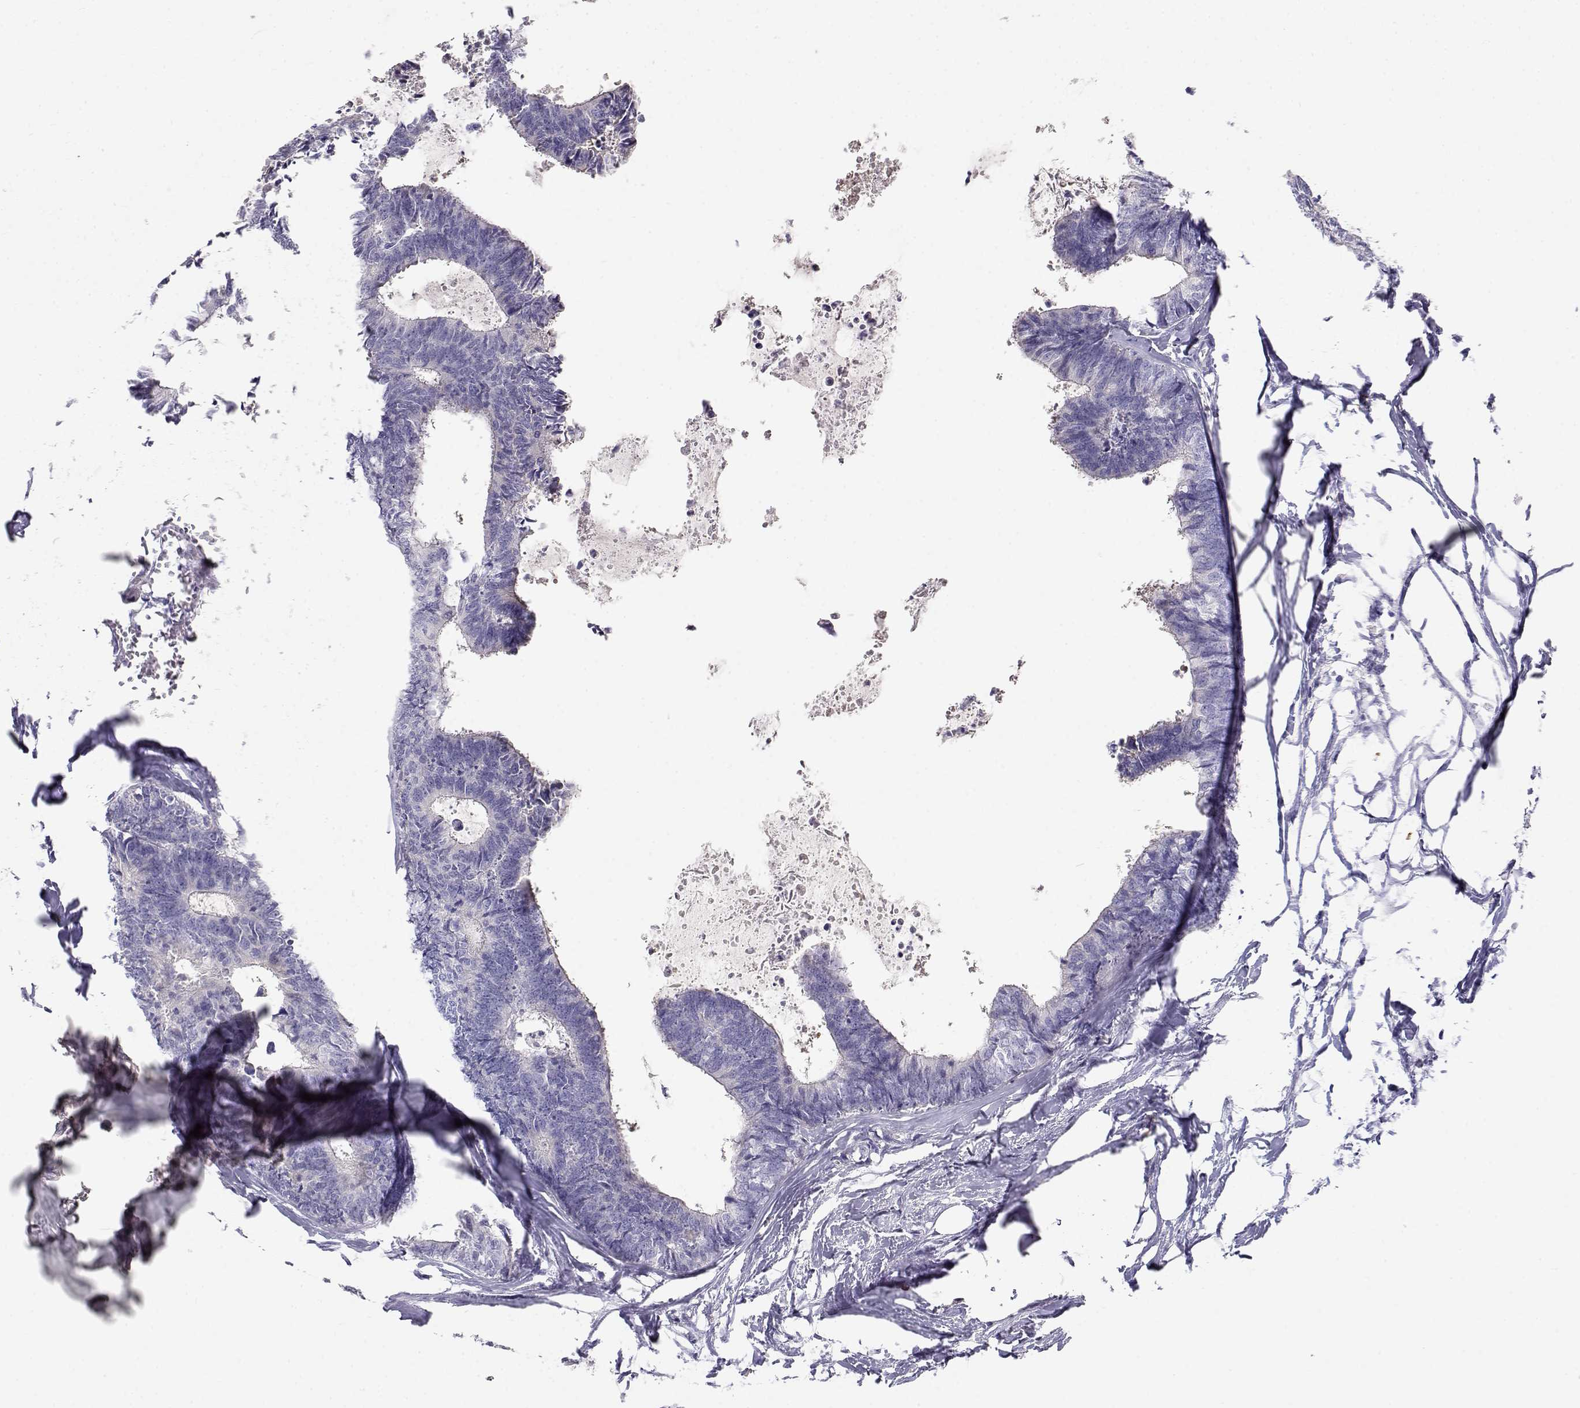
{"staining": {"intensity": "negative", "quantity": "none", "location": "none"}, "tissue": "colorectal cancer", "cell_type": "Tumor cells", "image_type": "cancer", "snomed": [{"axis": "morphology", "description": "Adenocarcinoma, NOS"}, {"axis": "topography", "description": "Colon"}, {"axis": "topography", "description": "Rectum"}], "caption": "Tumor cells are negative for protein expression in human colorectal cancer.", "gene": "CDHR1", "patient": {"sex": "male", "age": 57}}